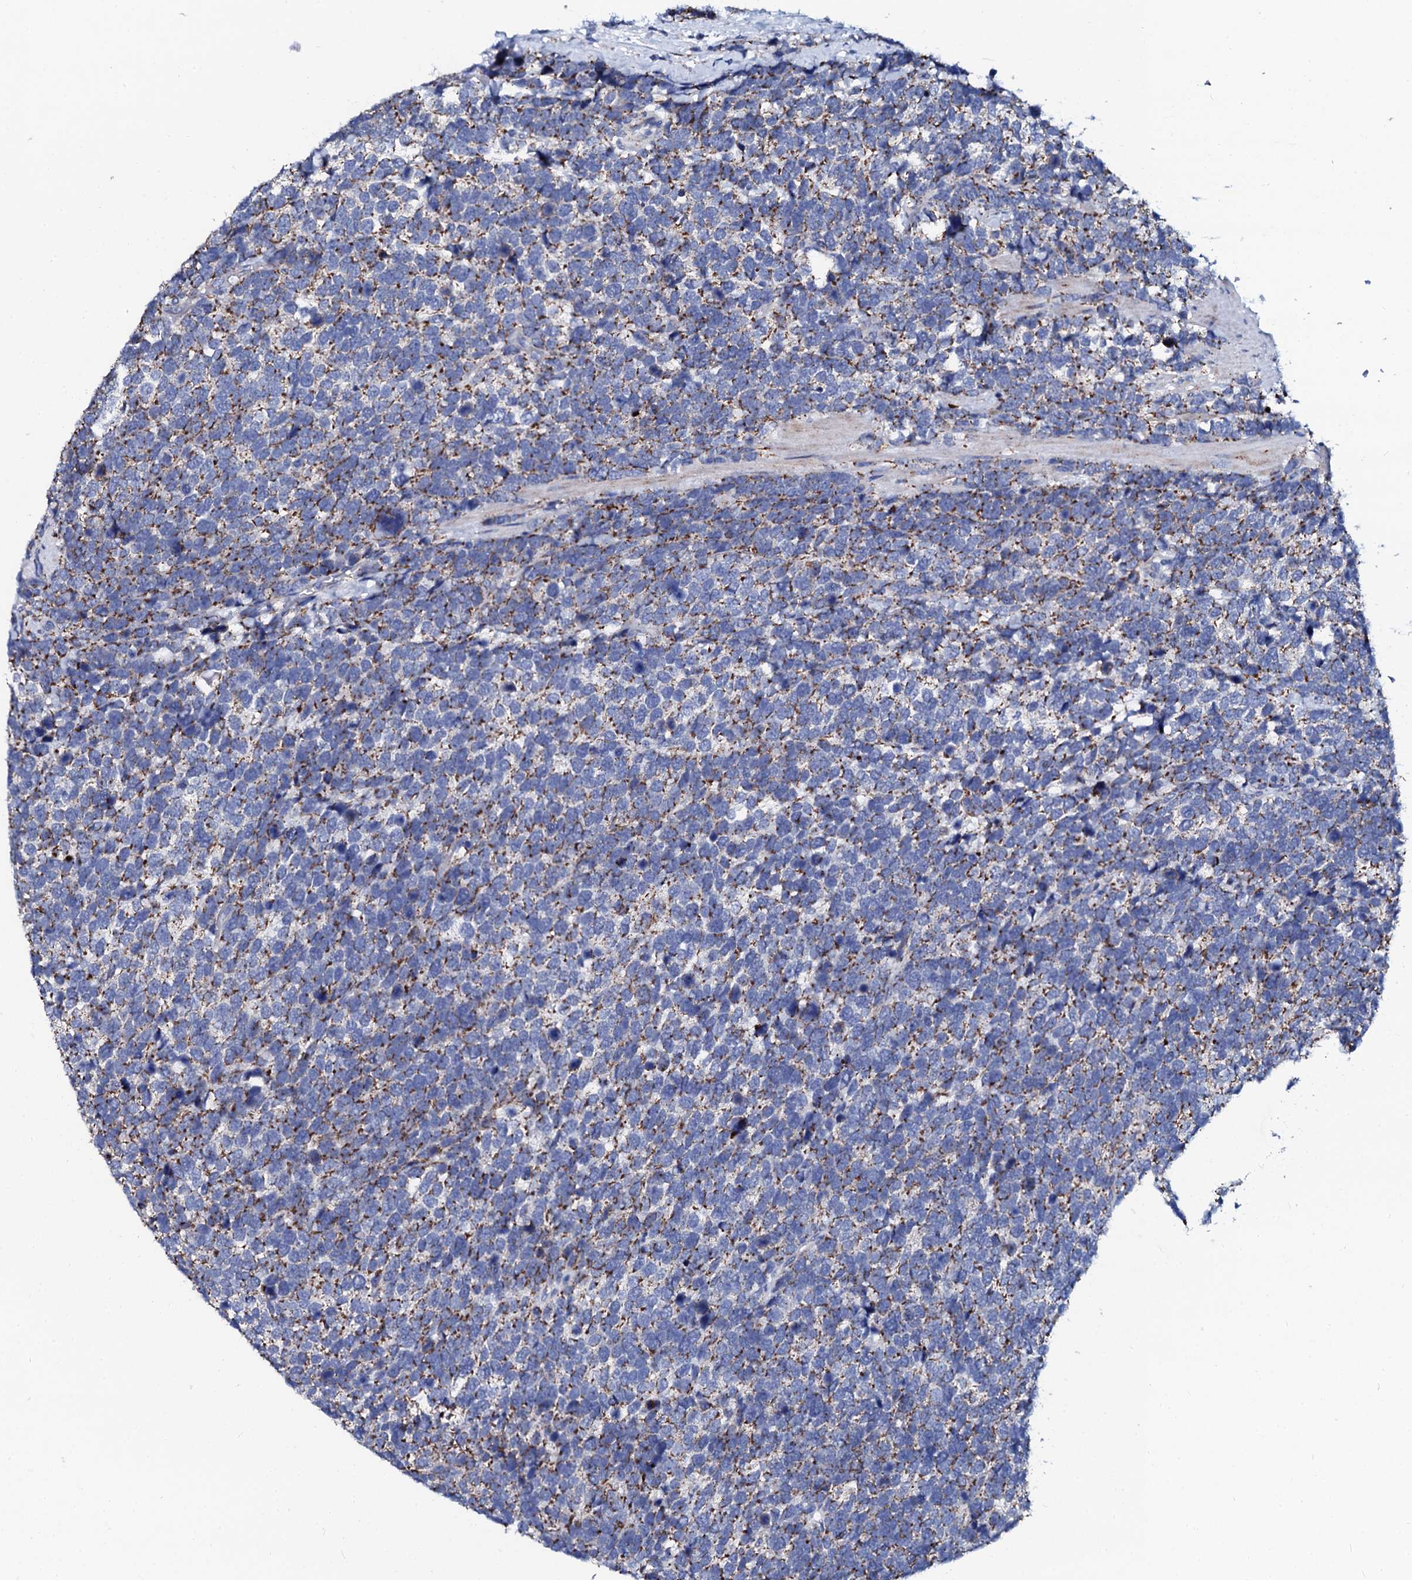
{"staining": {"intensity": "moderate", "quantity": "25%-75%", "location": "cytoplasmic/membranous"}, "tissue": "urothelial cancer", "cell_type": "Tumor cells", "image_type": "cancer", "snomed": [{"axis": "morphology", "description": "Urothelial carcinoma, High grade"}, {"axis": "topography", "description": "Urinary bladder"}], "caption": "Immunohistochemistry image of neoplastic tissue: high-grade urothelial carcinoma stained using immunohistochemistry shows medium levels of moderate protein expression localized specifically in the cytoplasmic/membranous of tumor cells, appearing as a cytoplasmic/membranous brown color.", "gene": "SLC37A4", "patient": {"sex": "female", "age": 82}}